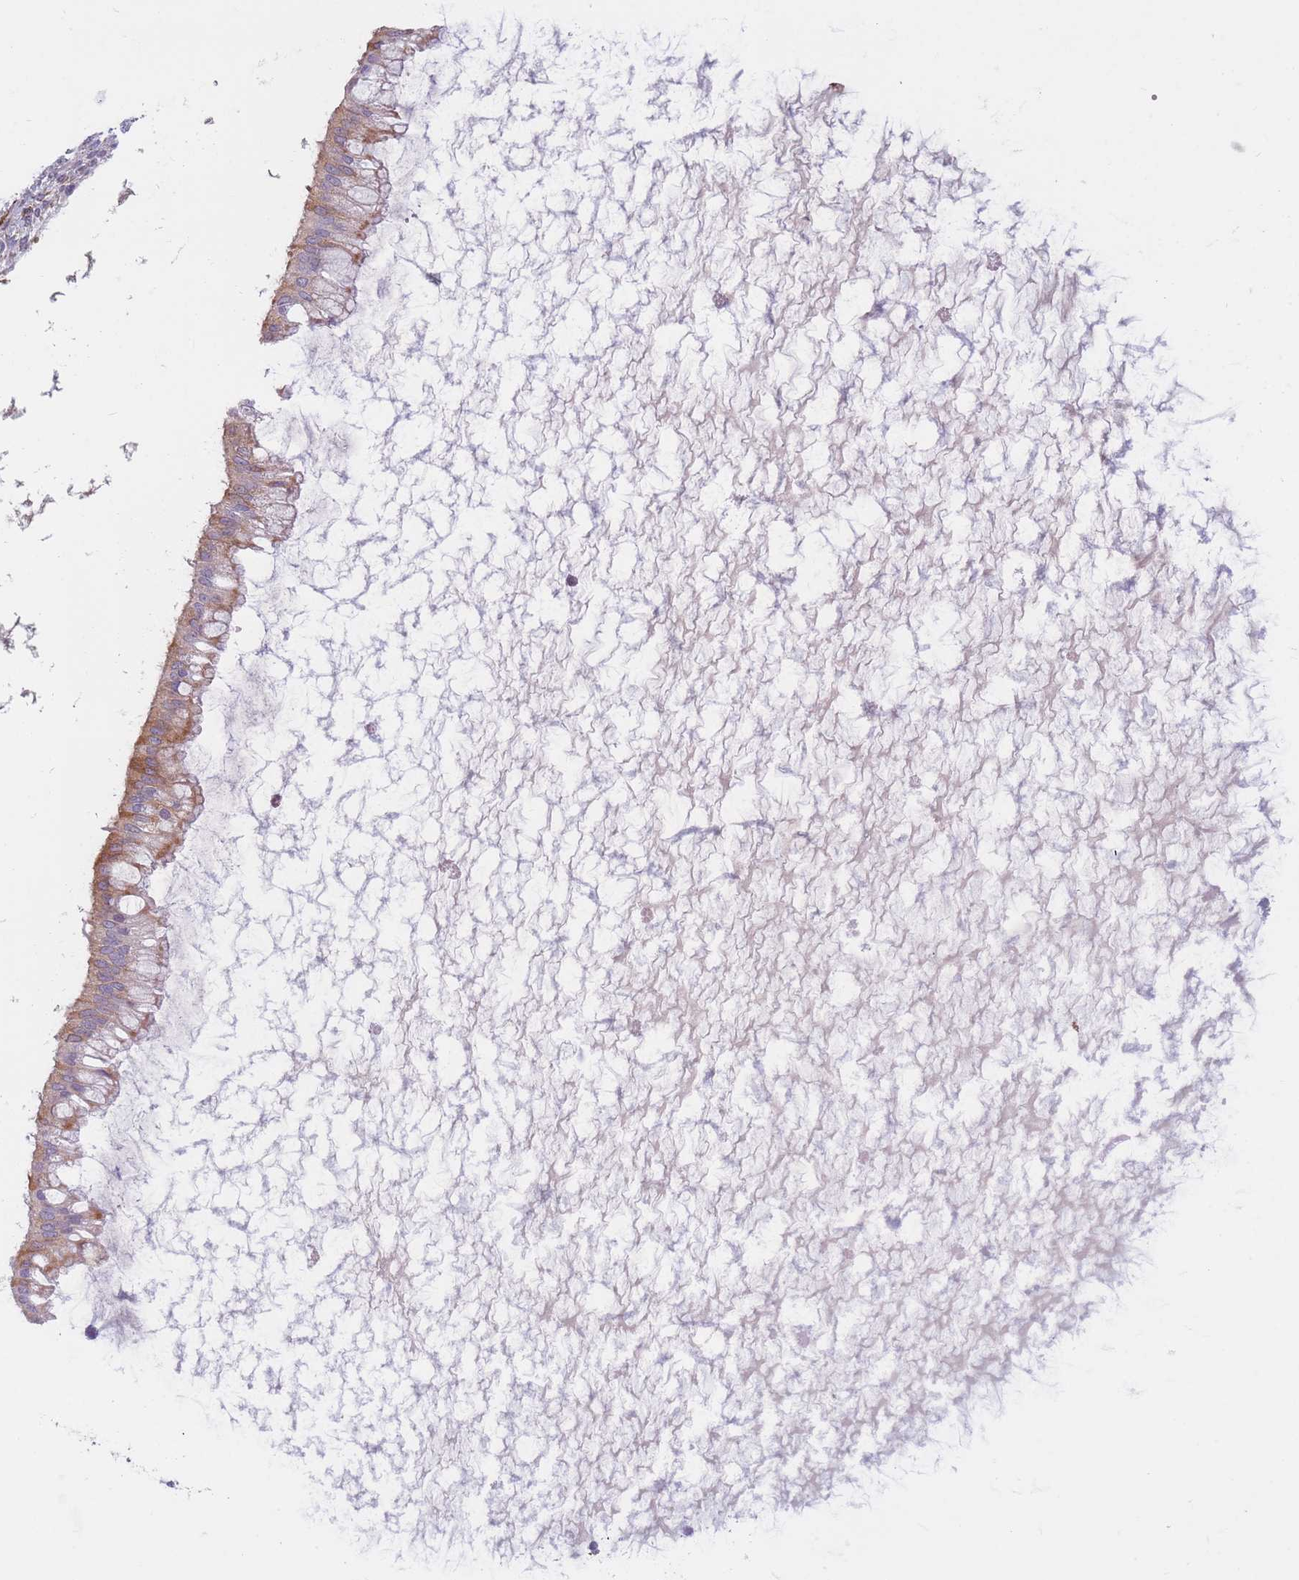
{"staining": {"intensity": "moderate", "quantity": "25%-75%", "location": "cytoplasmic/membranous"}, "tissue": "ovarian cancer", "cell_type": "Tumor cells", "image_type": "cancer", "snomed": [{"axis": "morphology", "description": "Cystadenocarcinoma, mucinous, NOS"}, {"axis": "topography", "description": "Ovary"}], "caption": "About 25%-75% of tumor cells in human ovarian mucinous cystadenocarcinoma reveal moderate cytoplasmic/membranous protein expression as visualized by brown immunohistochemical staining.", "gene": "PDE4A", "patient": {"sex": "female", "age": 73}}